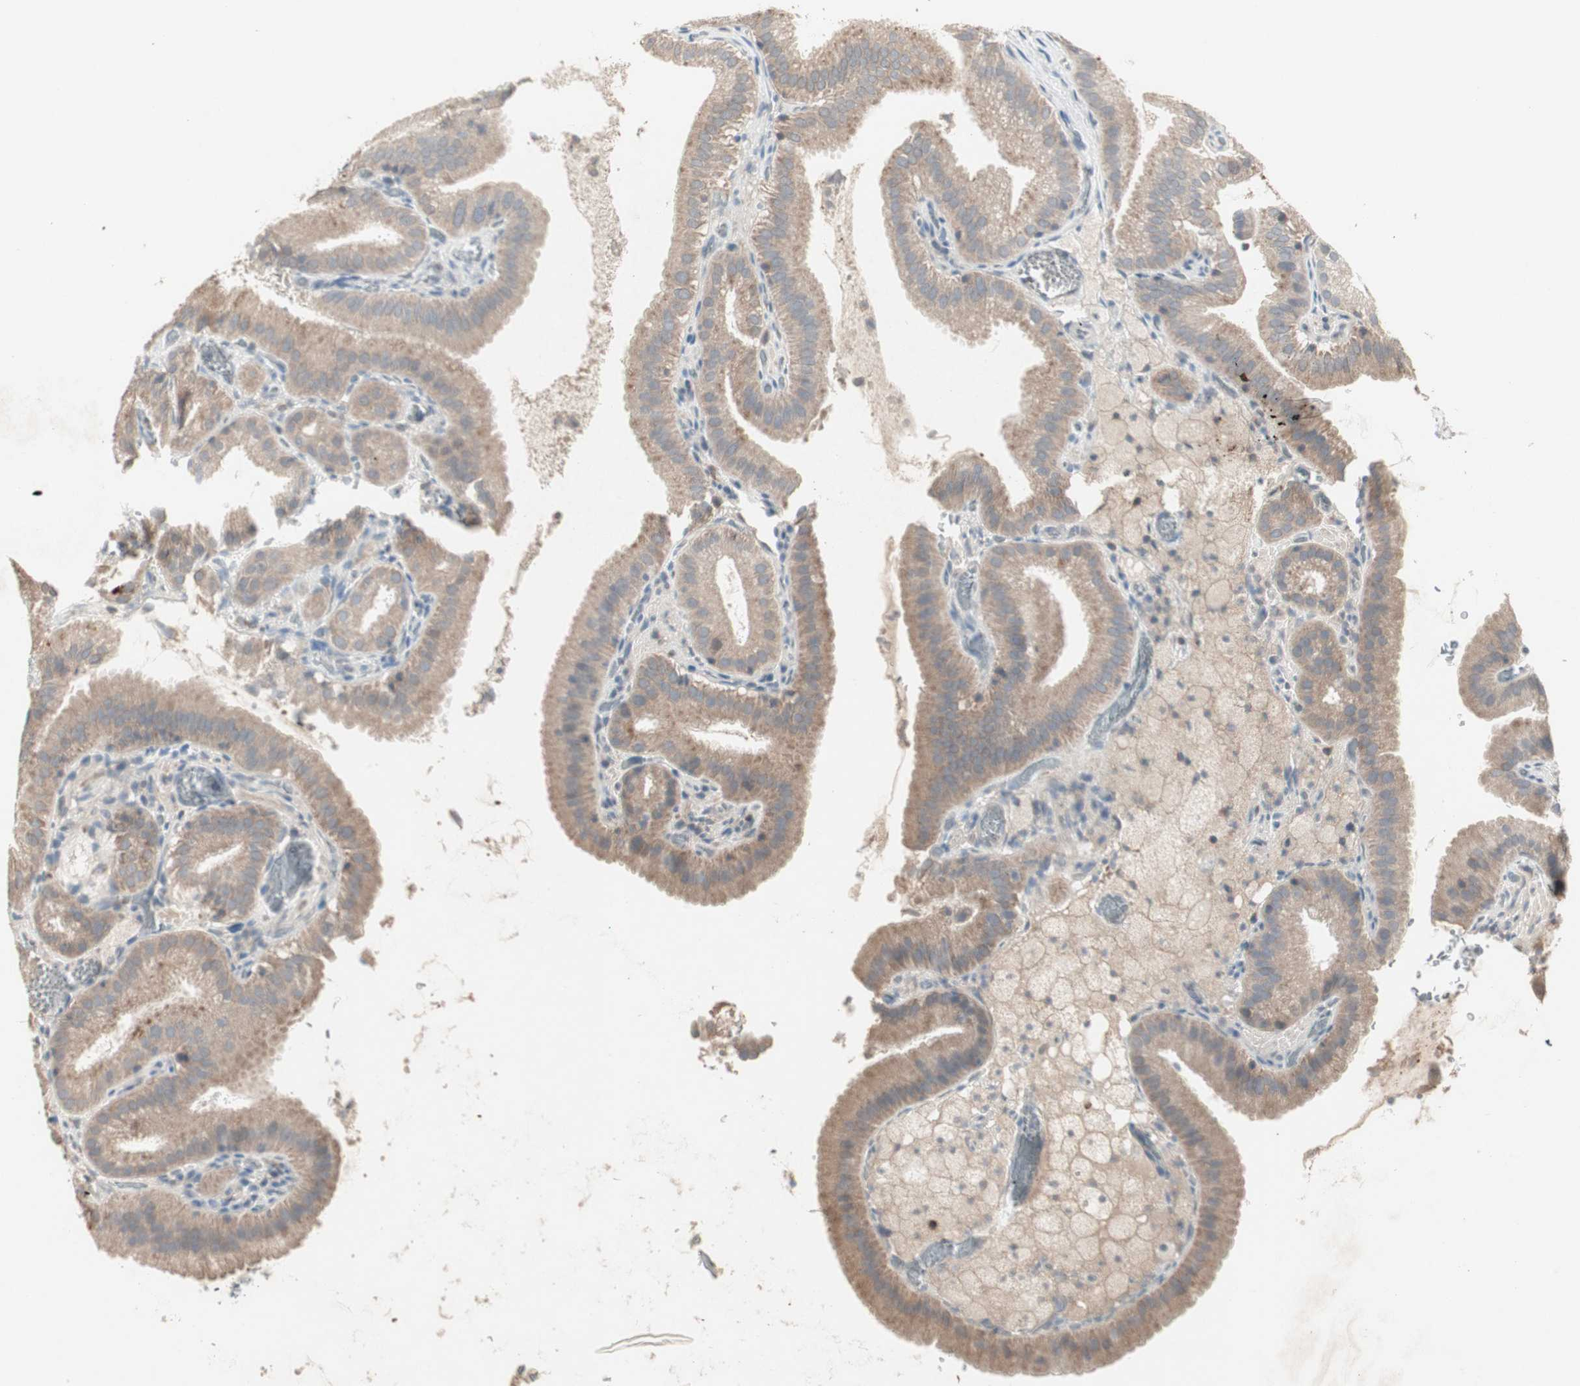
{"staining": {"intensity": "moderate", "quantity": ">75%", "location": "cytoplasmic/membranous"}, "tissue": "gallbladder", "cell_type": "Glandular cells", "image_type": "normal", "snomed": [{"axis": "morphology", "description": "Normal tissue, NOS"}, {"axis": "topography", "description": "Gallbladder"}], "caption": "This histopathology image exhibits normal gallbladder stained with IHC to label a protein in brown. The cytoplasmic/membranous of glandular cells show moderate positivity for the protein. Nuclei are counter-stained blue.", "gene": "JMJD7", "patient": {"sex": "male", "age": 54}}